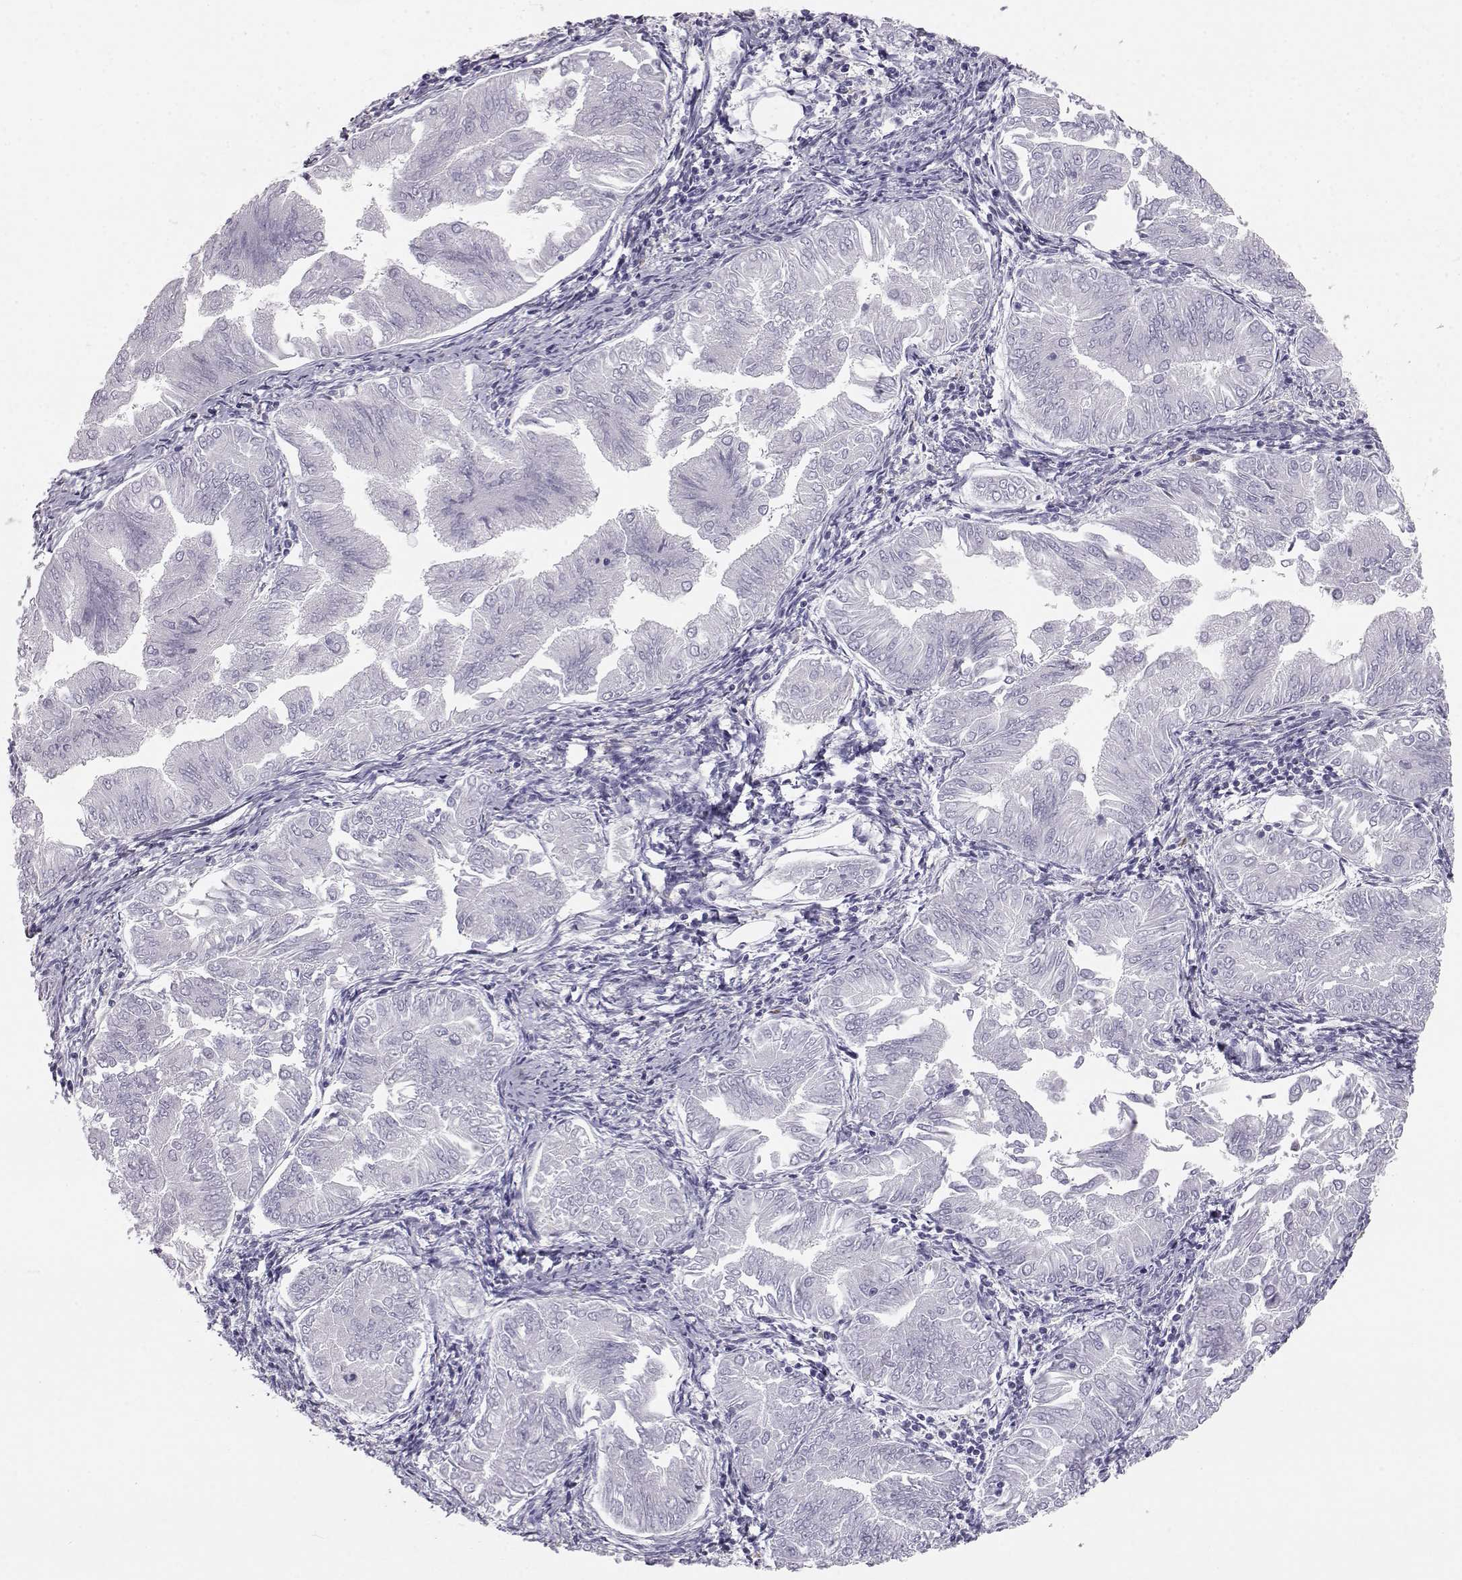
{"staining": {"intensity": "negative", "quantity": "none", "location": "none"}, "tissue": "endometrial cancer", "cell_type": "Tumor cells", "image_type": "cancer", "snomed": [{"axis": "morphology", "description": "Adenocarcinoma, NOS"}, {"axis": "topography", "description": "Endometrium"}], "caption": "The immunohistochemistry micrograph has no significant staining in tumor cells of endometrial cancer (adenocarcinoma) tissue. Nuclei are stained in blue.", "gene": "ITLN2", "patient": {"sex": "female", "age": 53}}